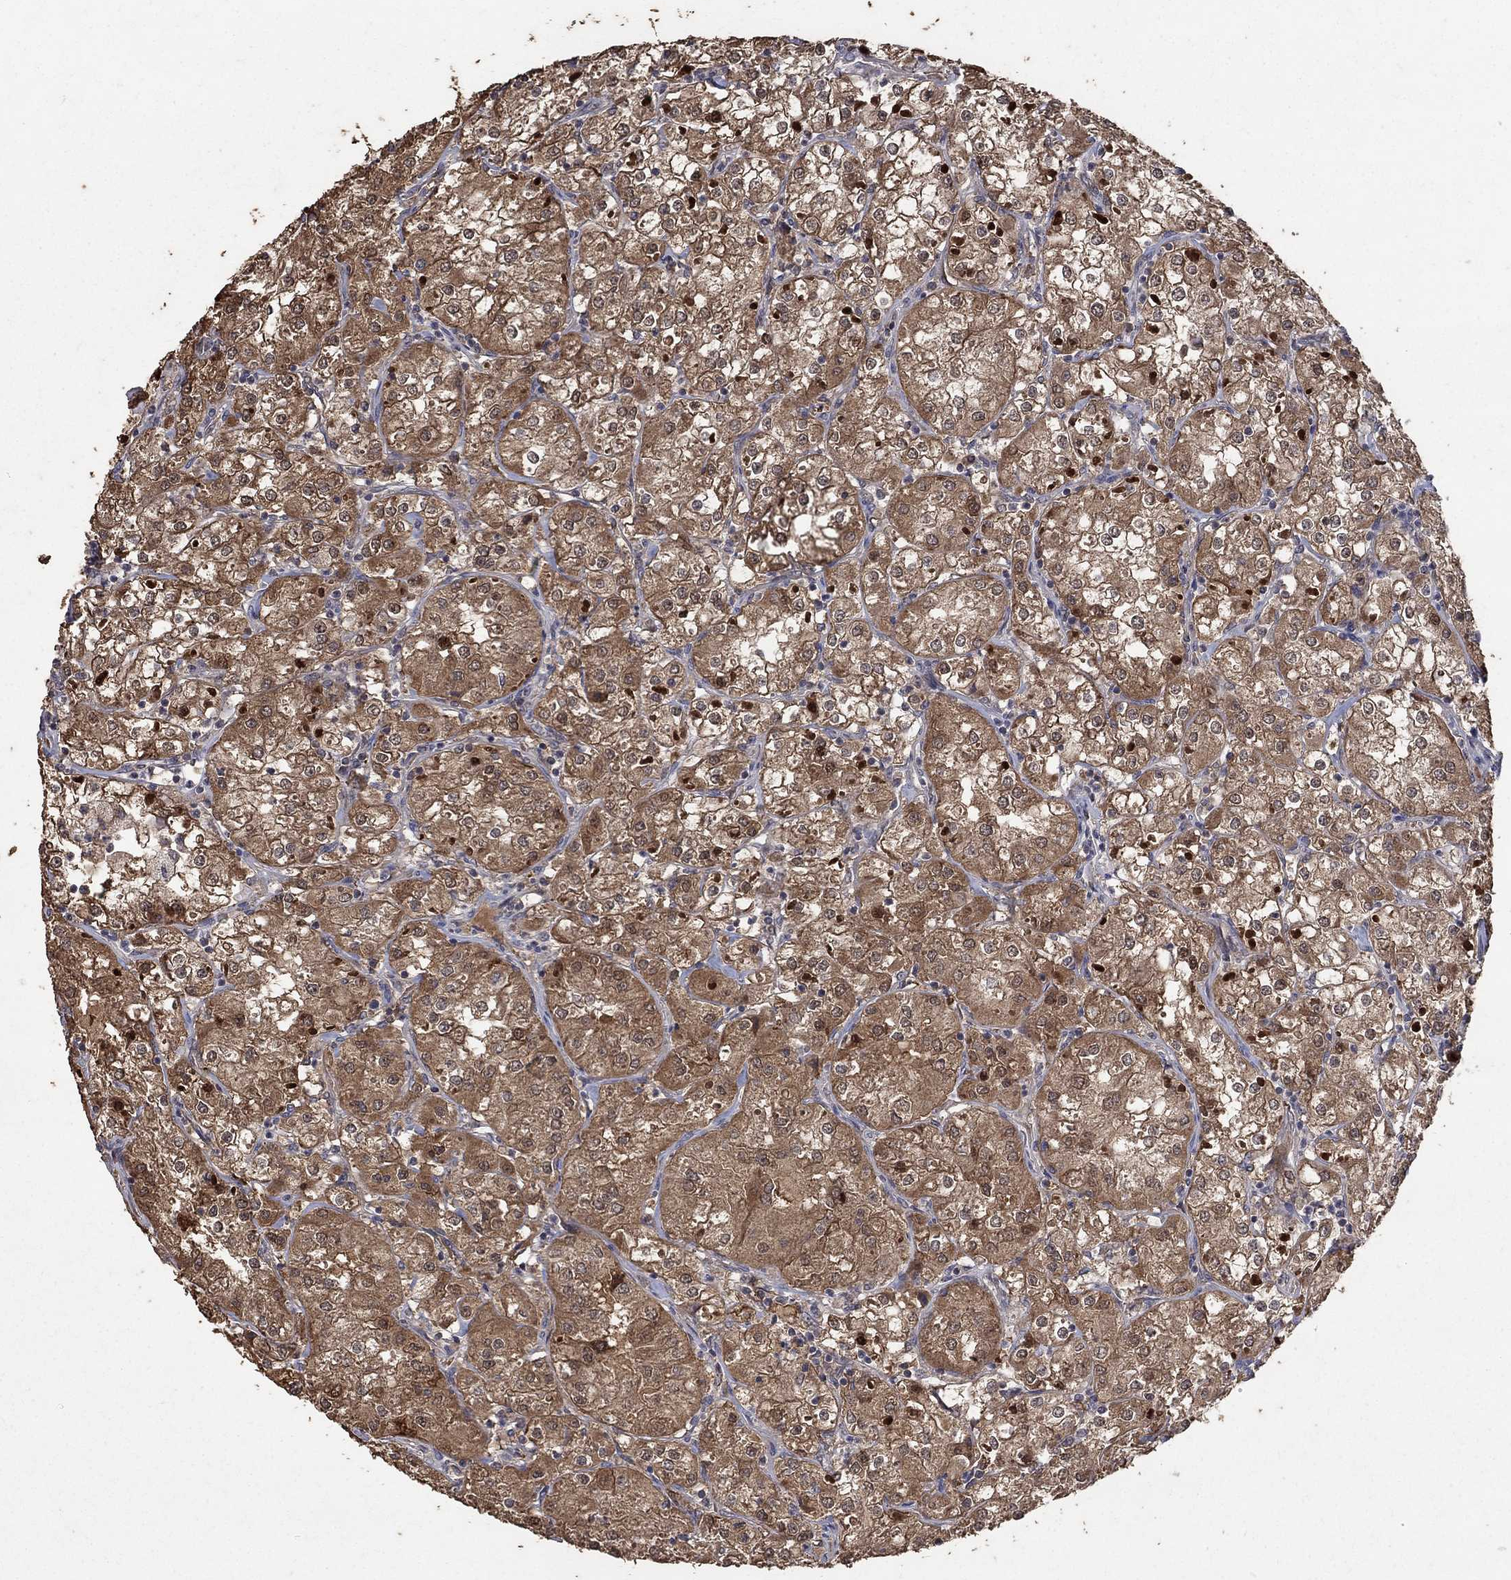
{"staining": {"intensity": "moderate", "quantity": ">75%", "location": "cytoplasmic/membranous,nuclear"}, "tissue": "renal cancer", "cell_type": "Tumor cells", "image_type": "cancer", "snomed": [{"axis": "morphology", "description": "Adenocarcinoma, NOS"}, {"axis": "topography", "description": "Kidney"}], "caption": "Protein analysis of renal cancer (adenocarcinoma) tissue reveals moderate cytoplasmic/membranous and nuclear staining in approximately >75% of tumor cells.", "gene": "C17orf75", "patient": {"sex": "male", "age": 77}}